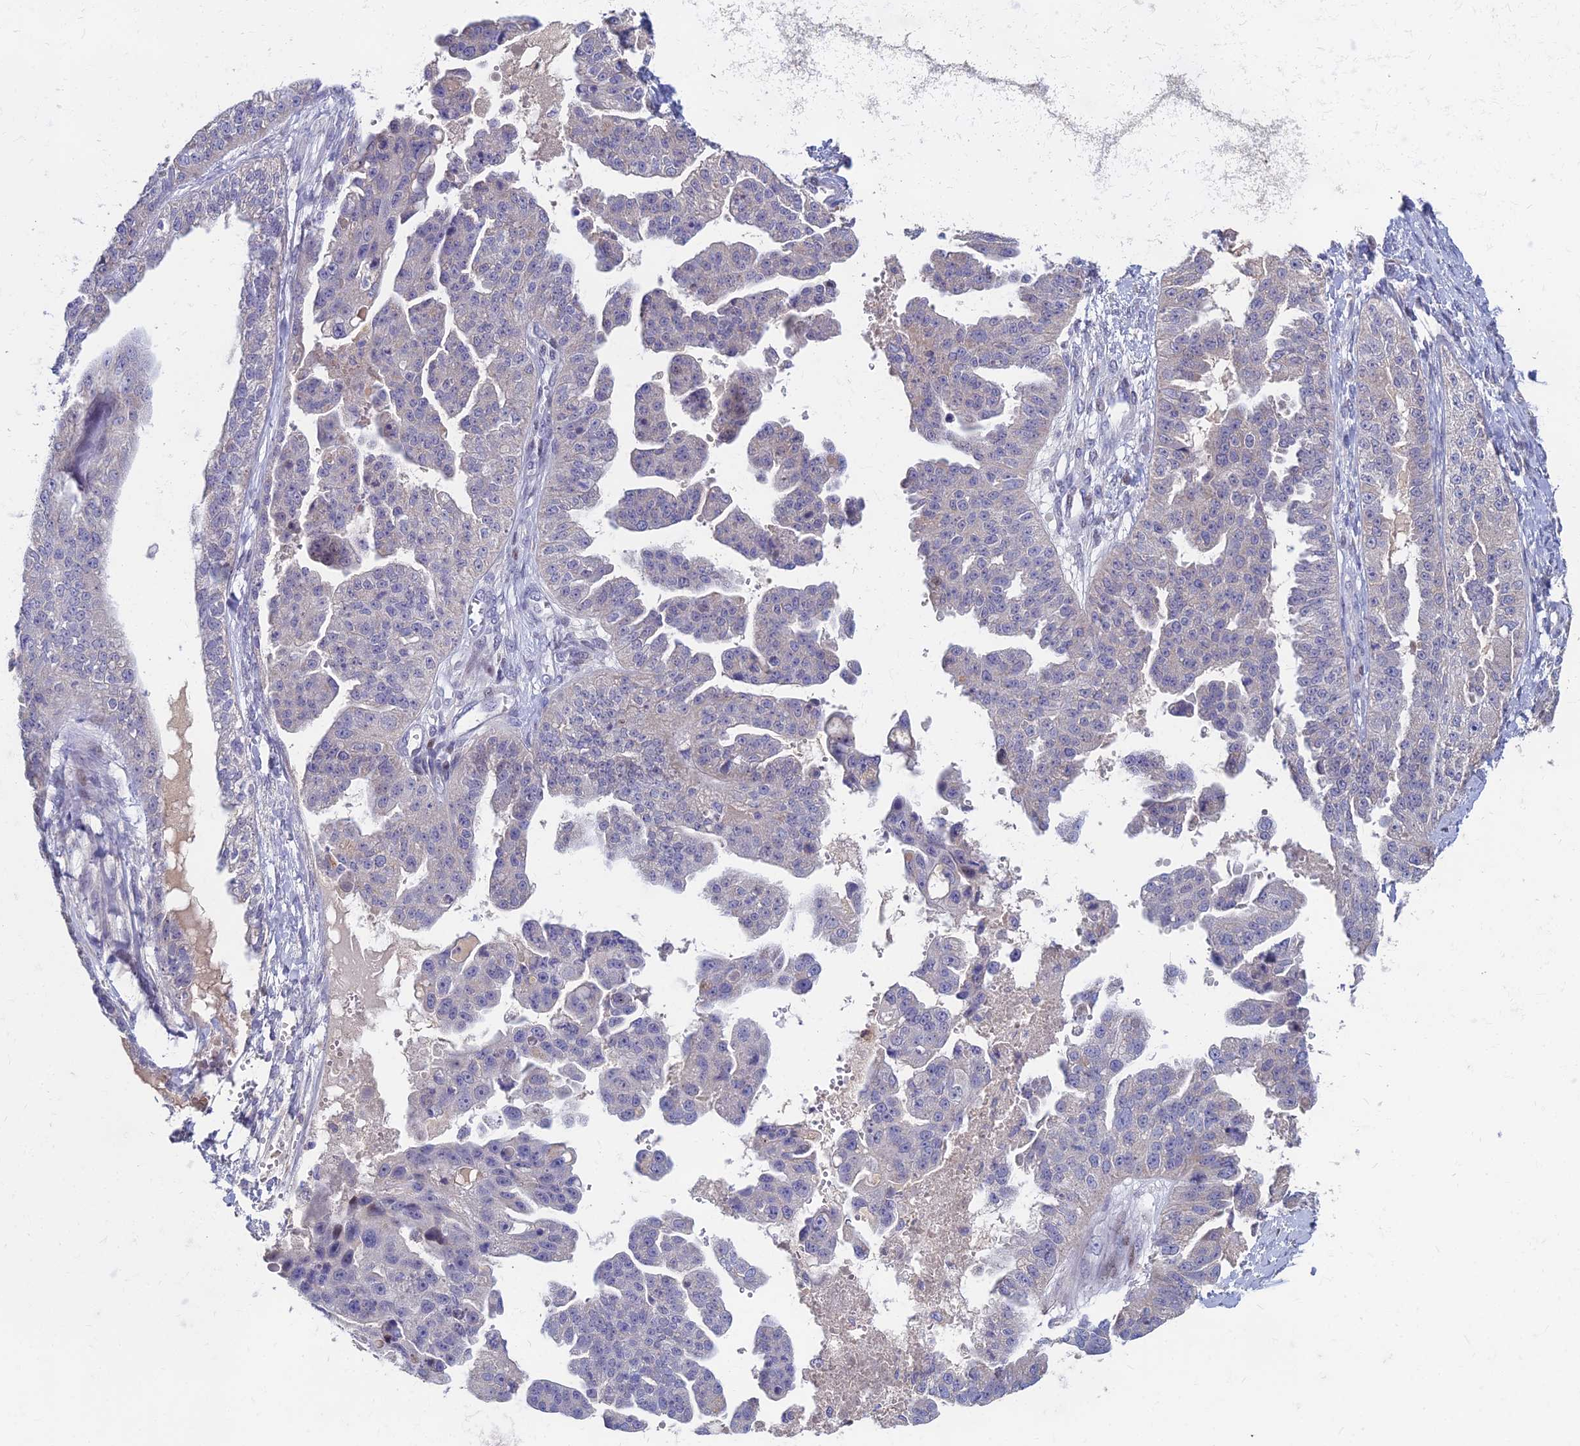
{"staining": {"intensity": "negative", "quantity": "none", "location": "none"}, "tissue": "ovarian cancer", "cell_type": "Tumor cells", "image_type": "cancer", "snomed": [{"axis": "morphology", "description": "Cystadenocarcinoma, serous, NOS"}, {"axis": "topography", "description": "Ovary"}], "caption": "Immunohistochemistry (IHC) of human ovarian serous cystadenocarcinoma exhibits no staining in tumor cells.", "gene": "GOLGA6D", "patient": {"sex": "female", "age": 58}}